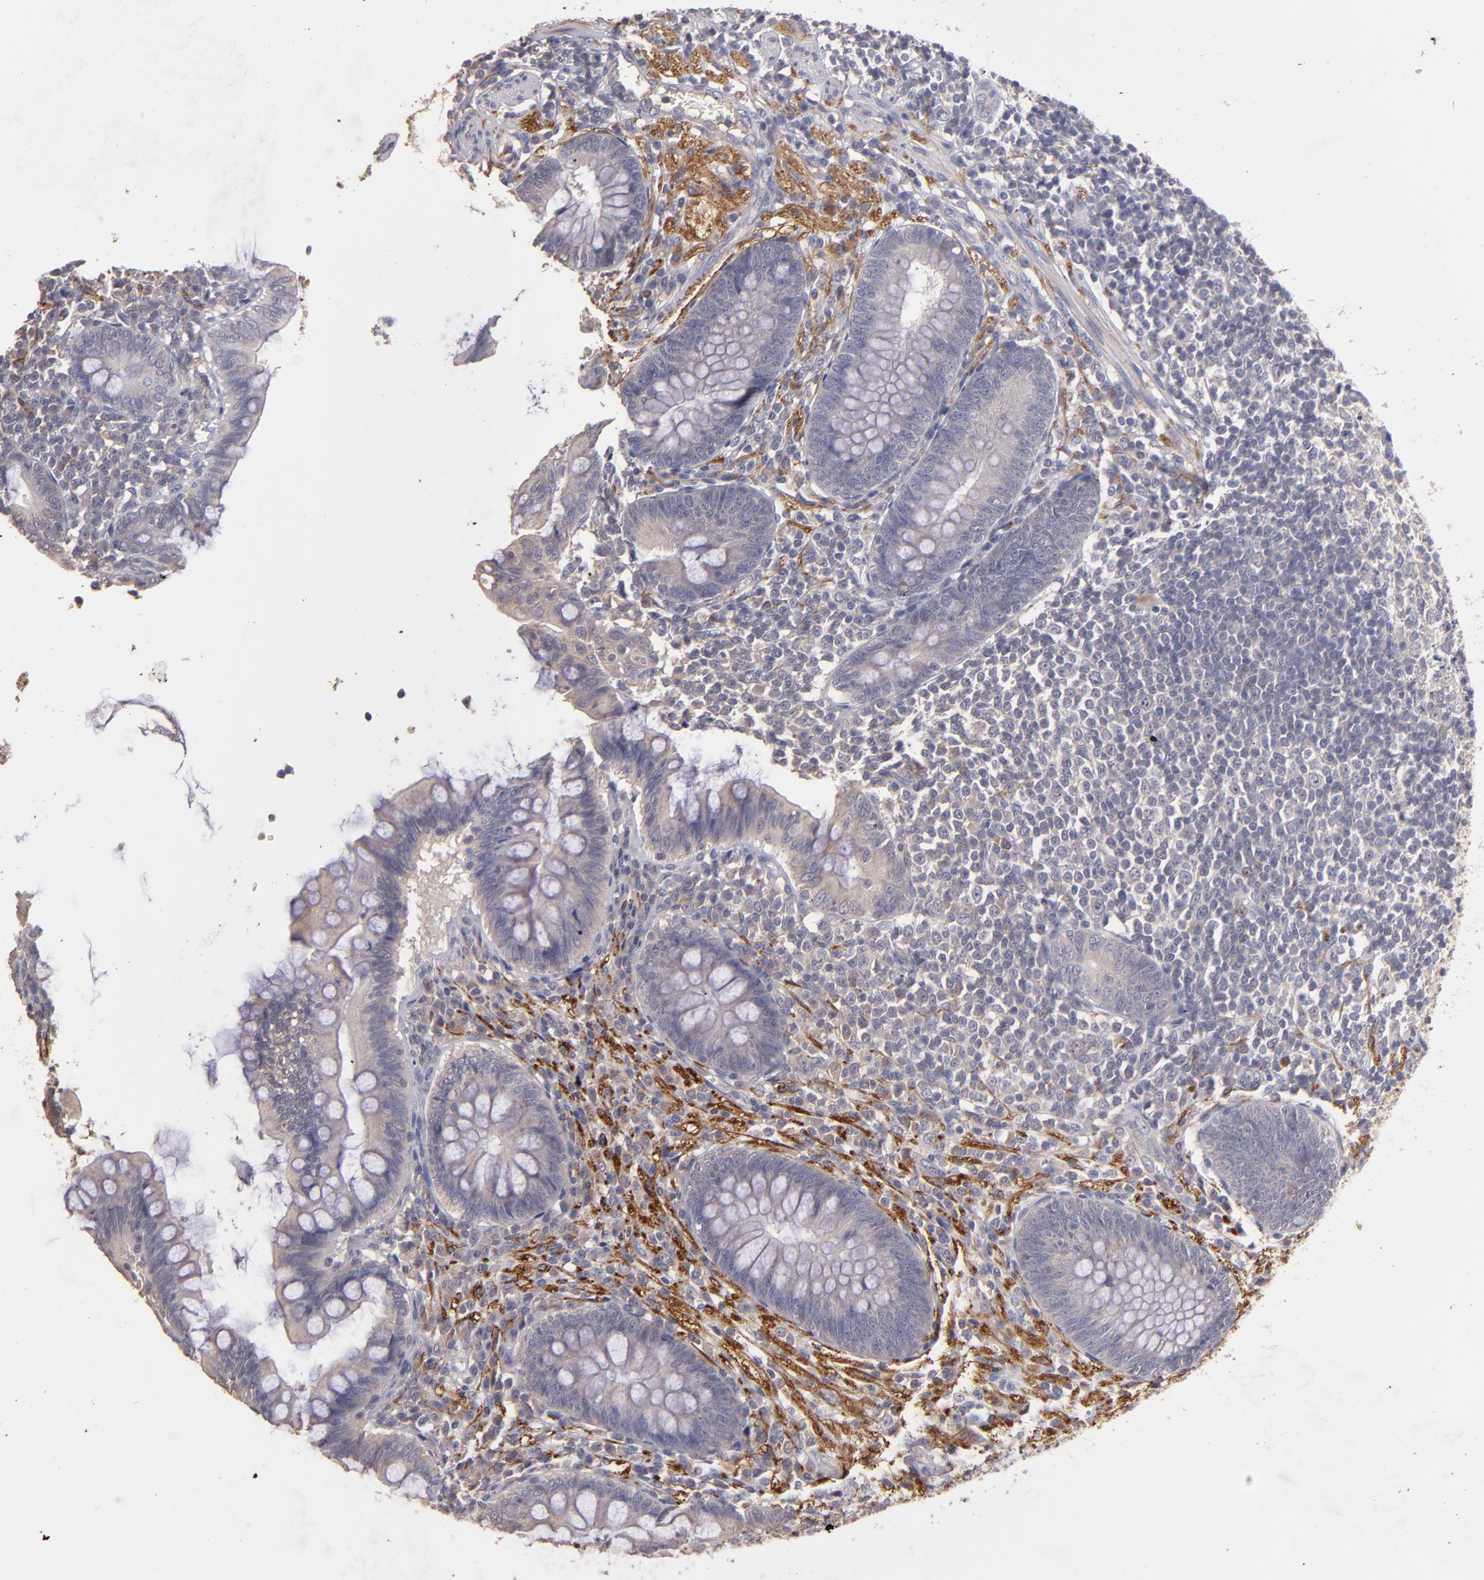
{"staining": {"intensity": "weak", "quantity": "<25%", "location": "cytoplasmic/membranous"}, "tissue": "appendix", "cell_type": "Glandular cells", "image_type": "normal", "snomed": [{"axis": "morphology", "description": "Normal tissue, NOS"}, {"axis": "topography", "description": "Appendix"}], "caption": "This is an immunohistochemistry (IHC) histopathology image of unremarkable human appendix. There is no staining in glandular cells.", "gene": "GNAZ", "patient": {"sex": "female", "age": 66}}